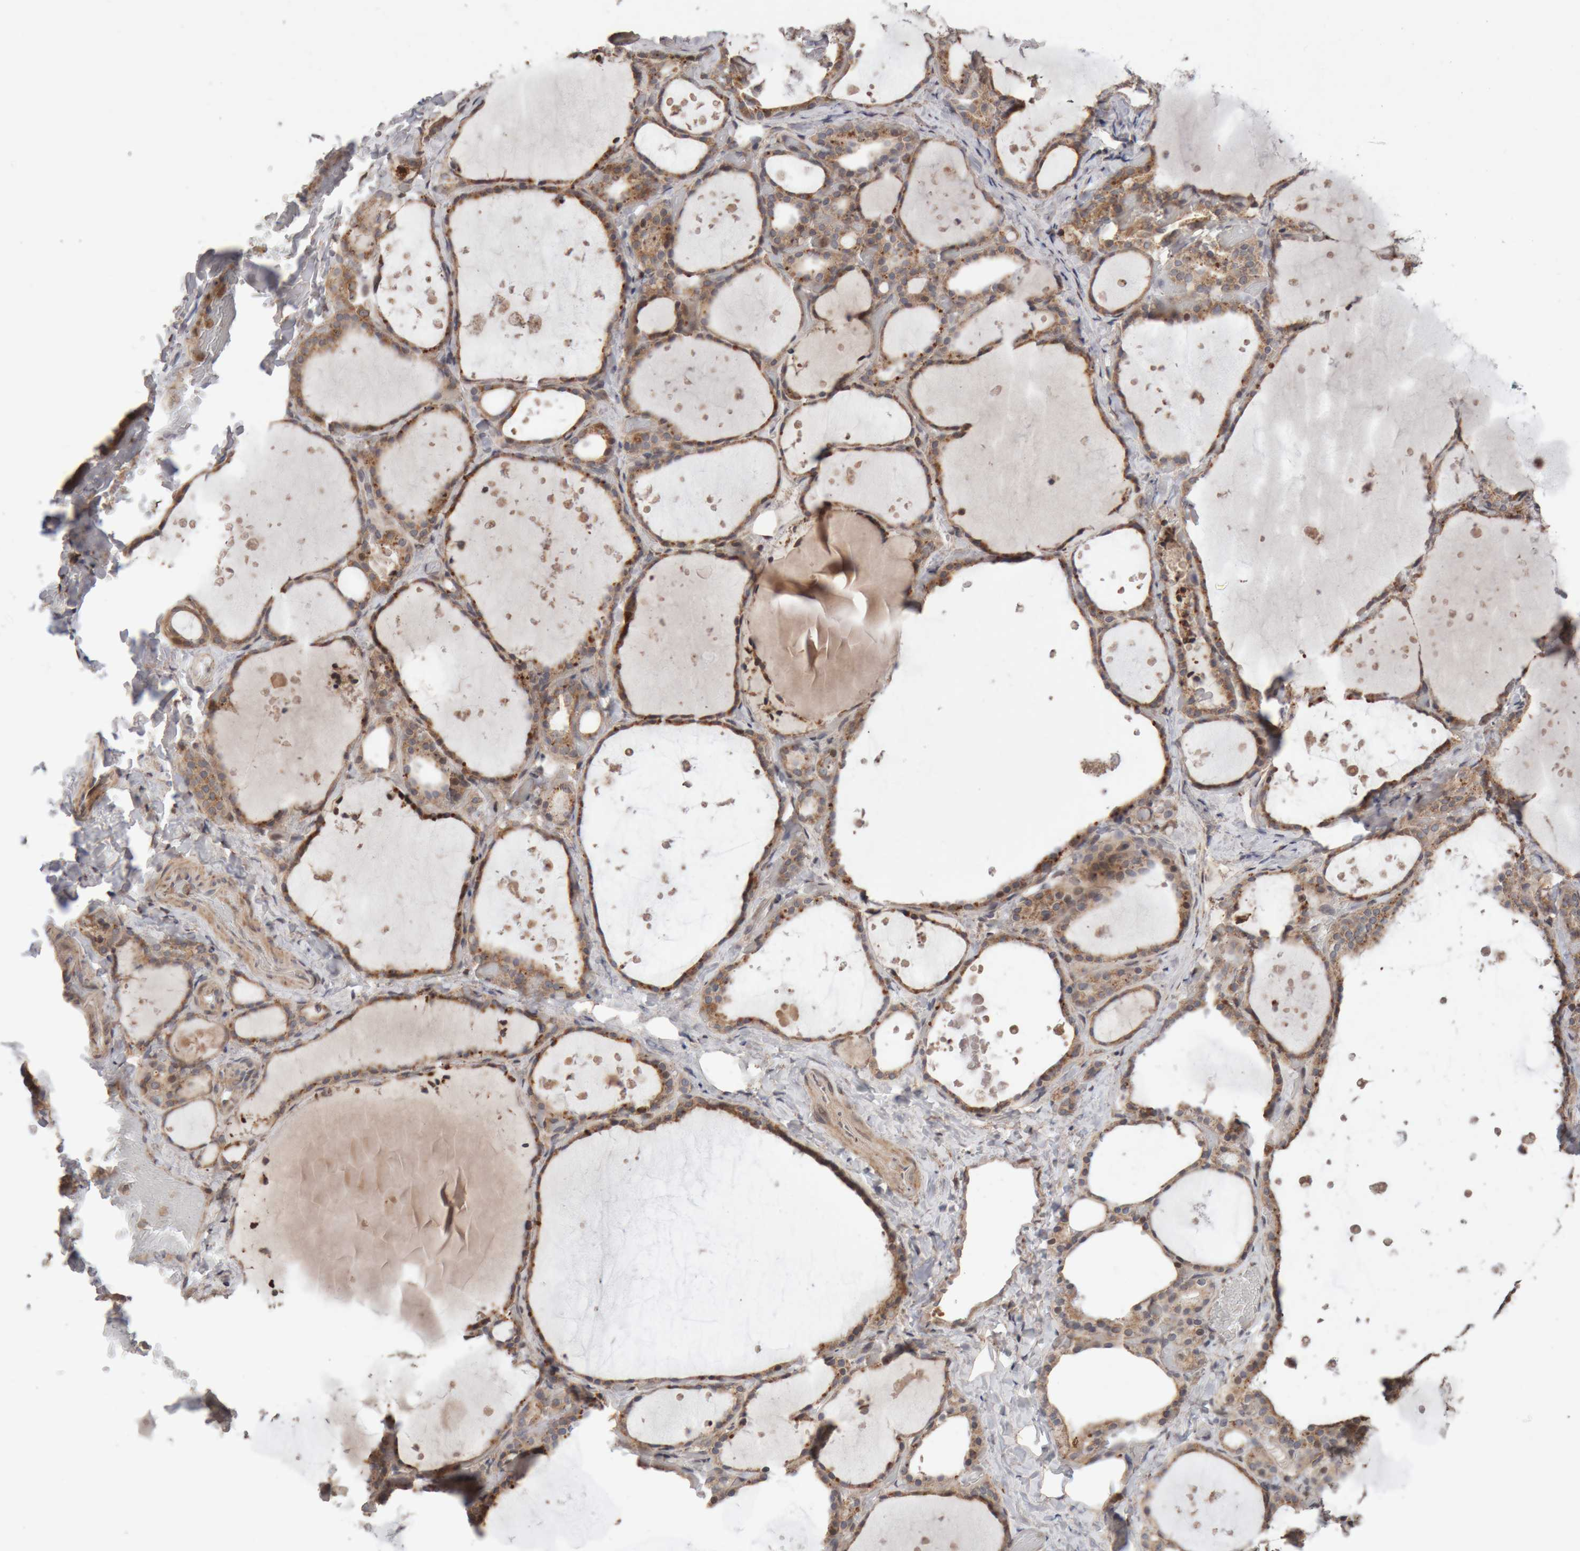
{"staining": {"intensity": "moderate", "quantity": ">75%", "location": "cytoplasmic/membranous"}, "tissue": "thyroid gland", "cell_type": "Glandular cells", "image_type": "normal", "snomed": [{"axis": "morphology", "description": "Normal tissue, NOS"}, {"axis": "topography", "description": "Thyroid gland"}], "caption": "Immunohistochemistry (DAB (3,3'-diaminobenzidine)) staining of normal thyroid gland reveals moderate cytoplasmic/membranous protein positivity in about >75% of glandular cells. The staining is performed using DAB (3,3'-diaminobenzidine) brown chromogen to label protein expression. The nuclei are counter-stained blue using hematoxylin.", "gene": "KIF21B", "patient": {"sex": "female", "age": 44}}